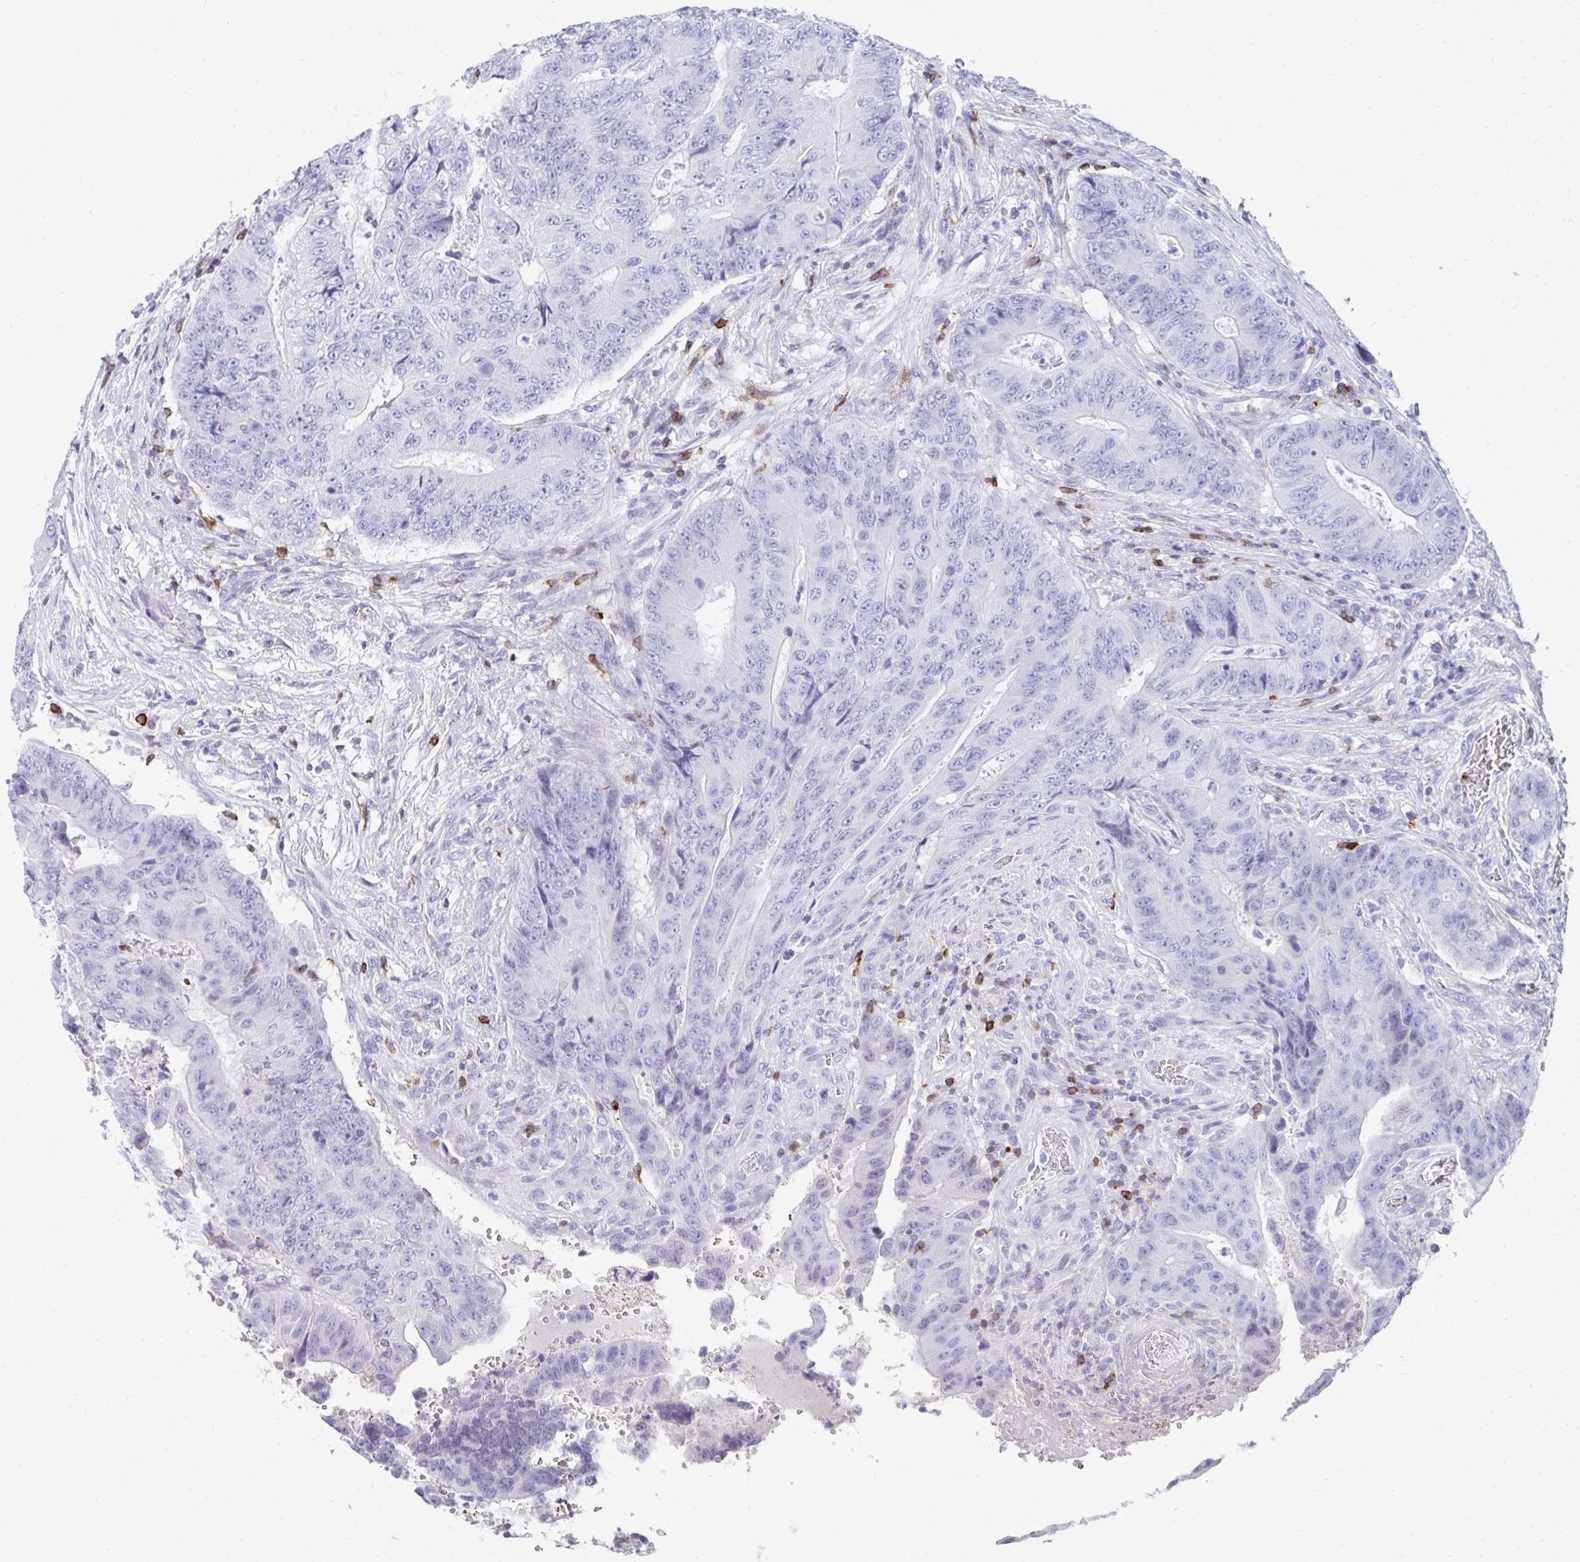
{"staining": {"intensity": "negative", "quantity": "none", "location": "none"}, "tissue": "colorectal cancer", "cell_type": "Tumor cells", "image_type": "cancer", "snomed": [{"axis": "morphology", "description": "Adenocarcinoma, NOS"}, {"axis": "topography", "description": "Colon"}], "caption": "Image shows no significant protein staining in tumor cells of colorectal cancer (adenocarcinoma).", "gene": "CD7", "patient": {"sex": "female", "age": 48}}